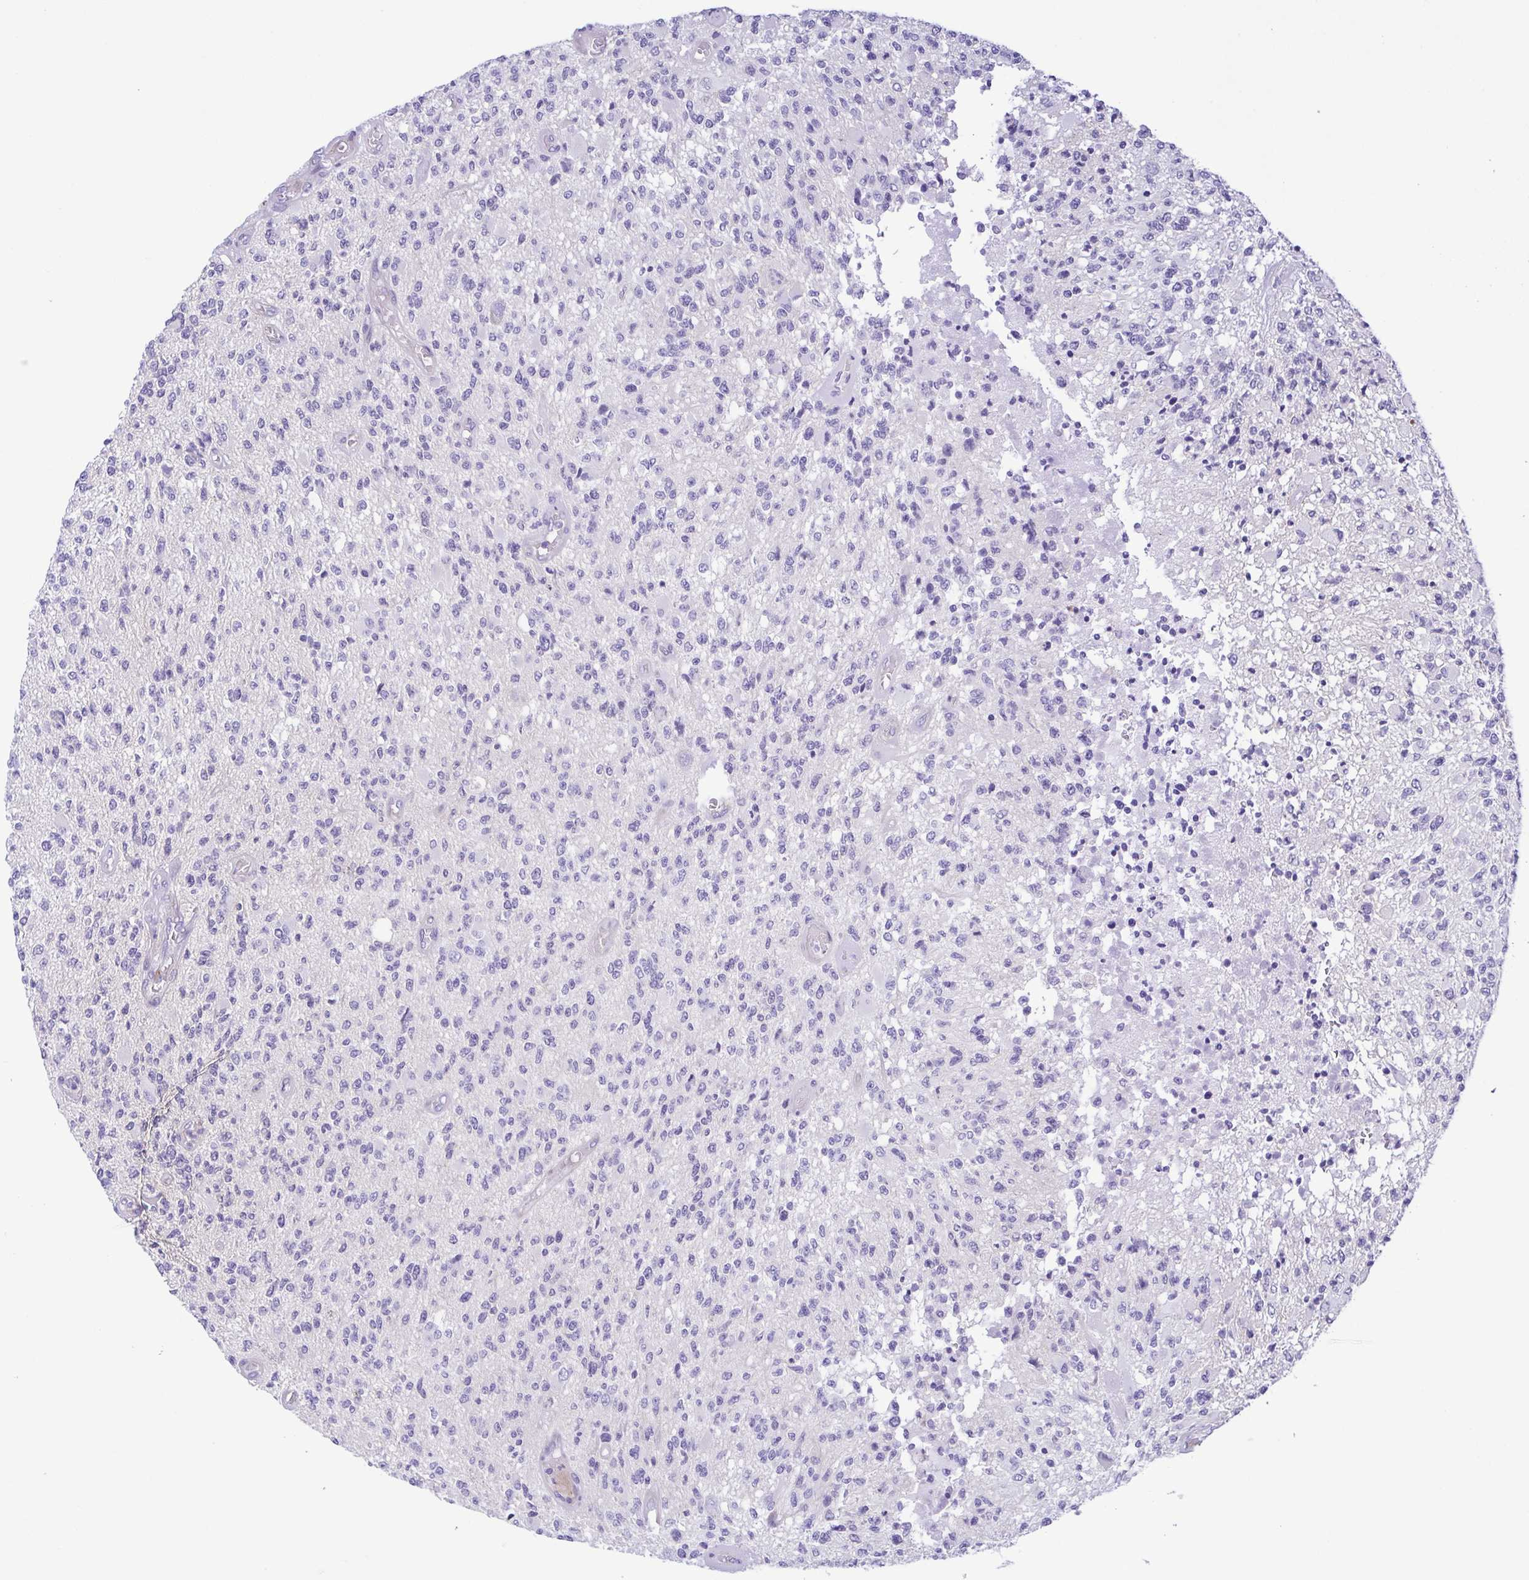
{"staining": {"intensity": "negative", "quantity": "none", "location": "none"}, "tissue": "glioma", "cell_type": "Tumor cells", "image_type": "cancer", "snomed": [{"axis": "morphology", "description": "Glioma, malignant, High grade"}, {"axis": "topography", "description": "Brain"}], "caption": "Immunohistochemistry micrograph of neoplastic tissue: human high-grade glioma (malignant) stained with DAB displays no significant protein expression in tumor cells.", "gene": "GPR182", "patient": {"sex": "female", "age": 63}}